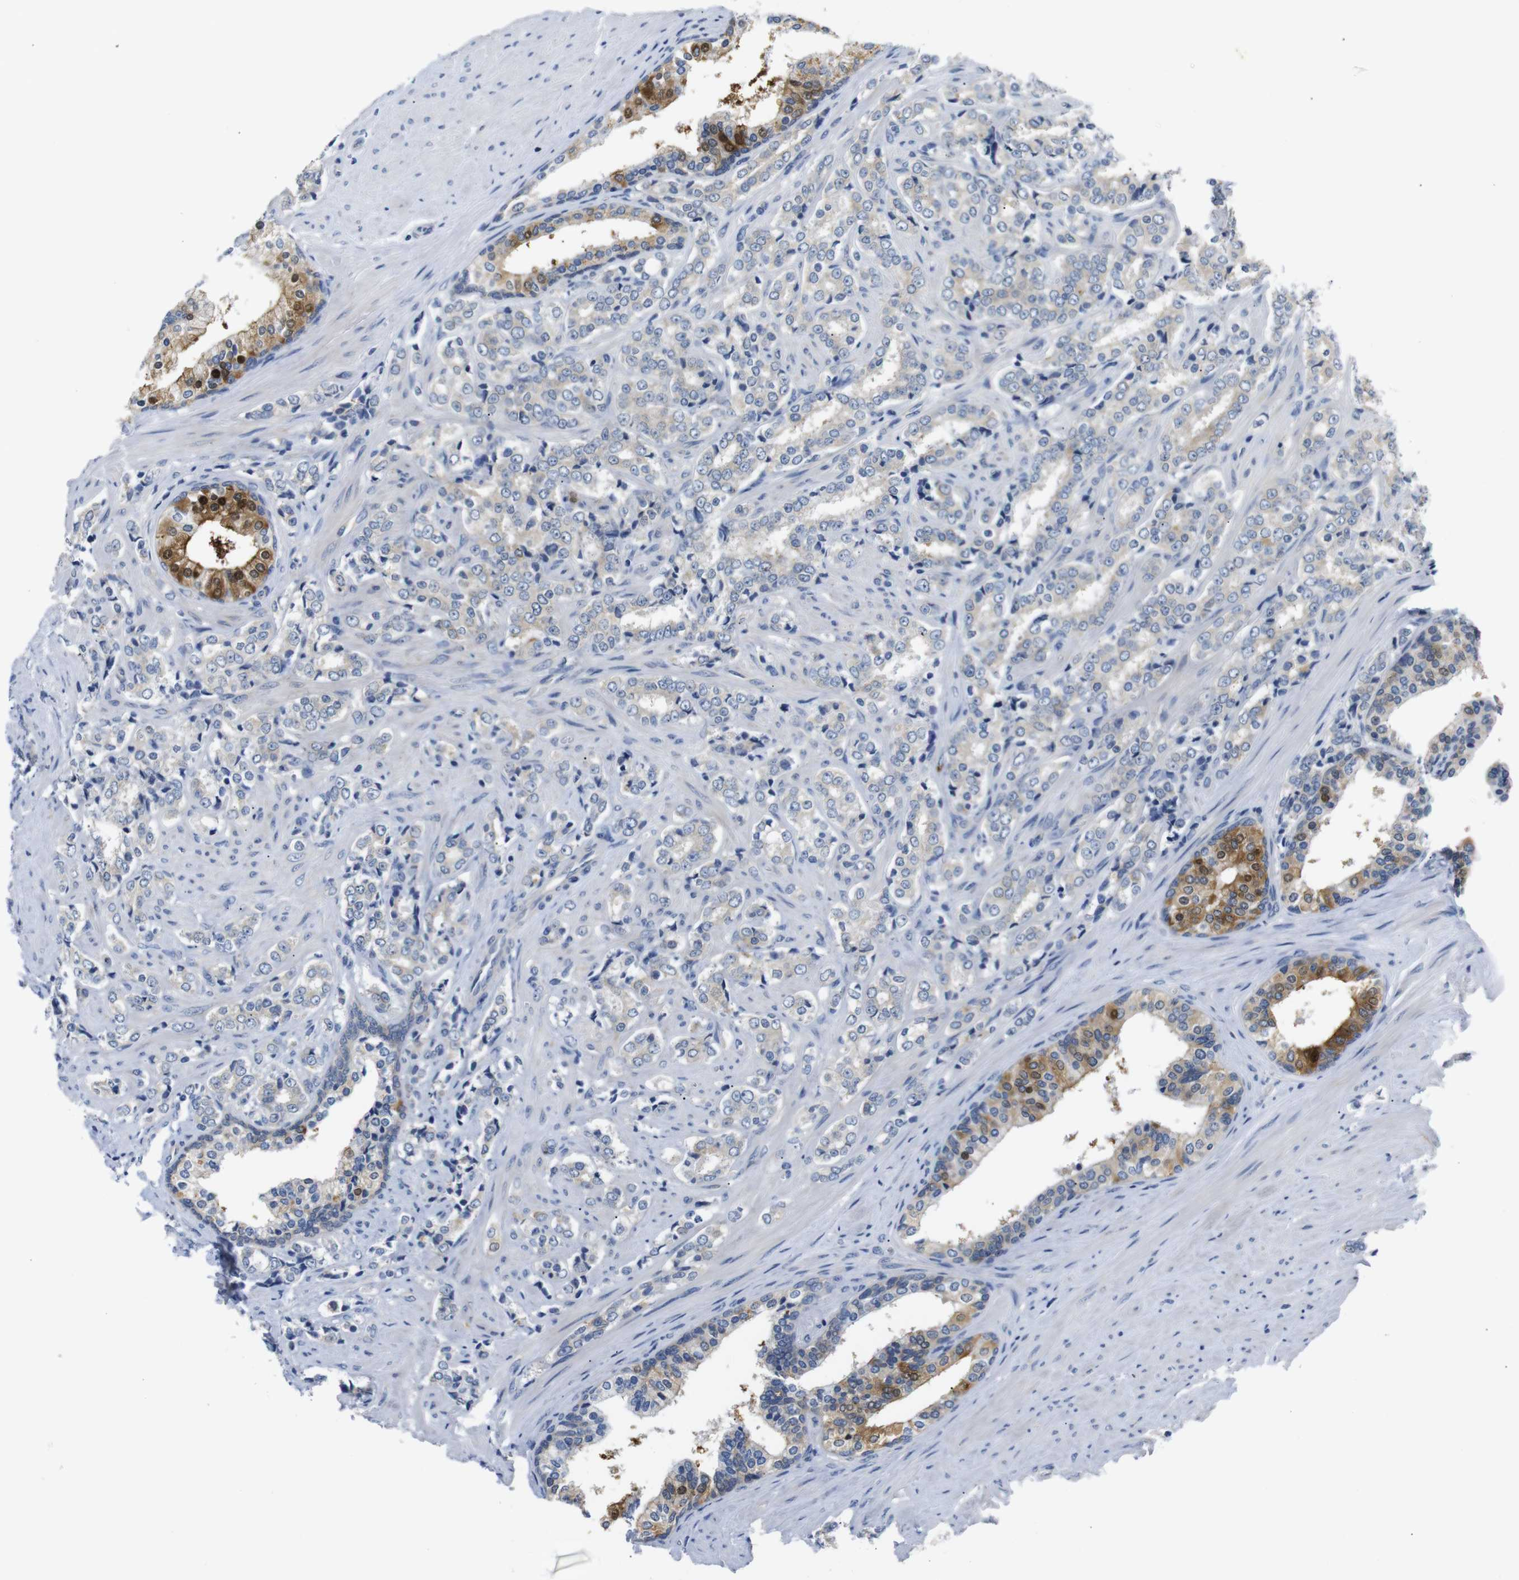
{"staining": {"intensity": "negative", "quantity": "none", "location": "none"}, "tissue": "prostate cancer", "cell_type": "Tumor cells", "image_type": "cancer", "snomed": [{"axis": "morphology", "description": "Adenocarcinoma, Low grade"}, {"axis": "topography", "description": "Prostate"}], "caption": "Immunohistochemistry (IHC) of prostate low-grade adenocarcinoma displays no expression in tumor cells.", "gene": "DCP1A", "patient": {"sex": "male", "age": 60}}